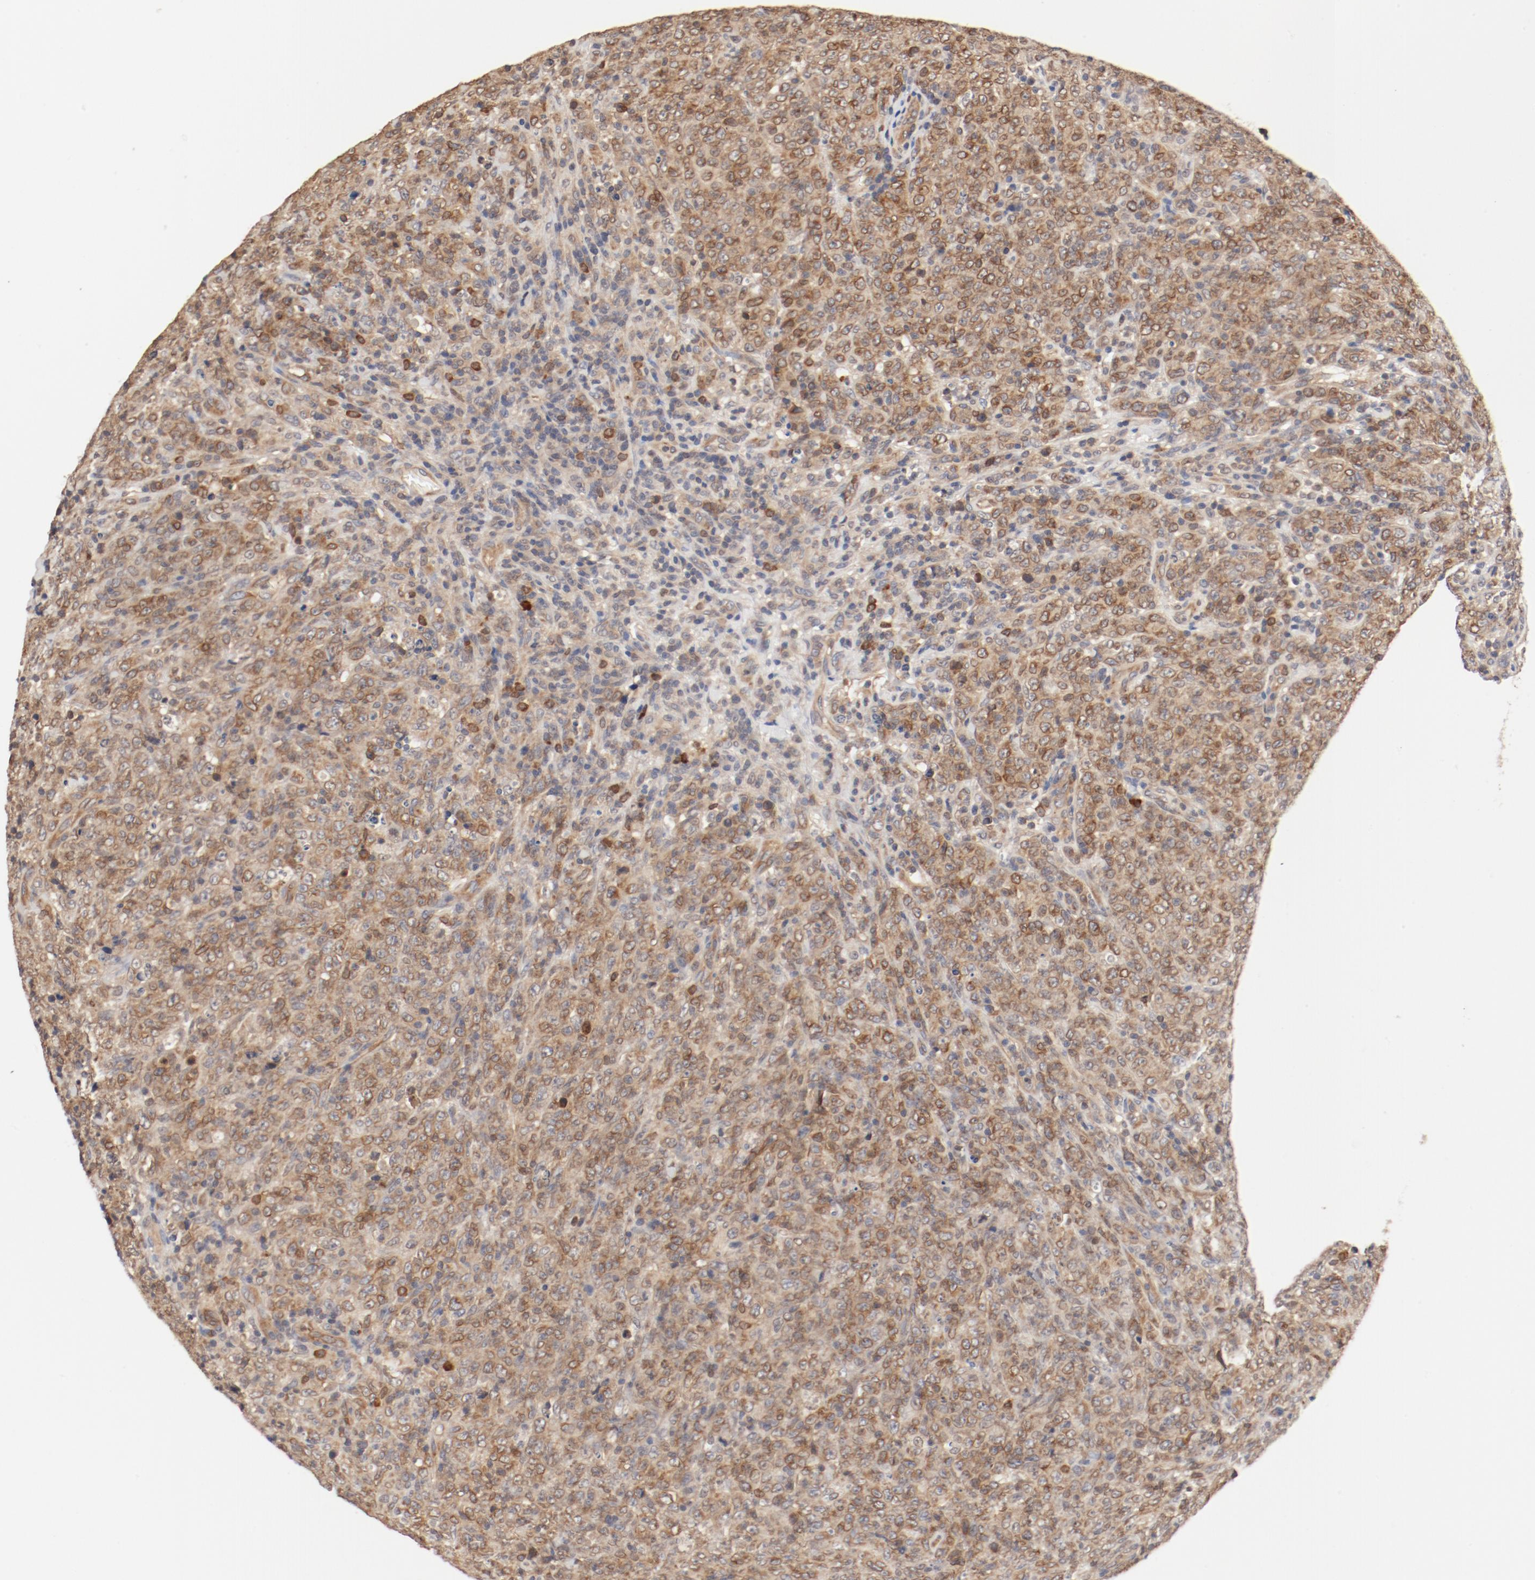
{"staining": {"intensity": "moderate", "quantity": "25%-75%", "location": "cytoplasmic/membranous,nuclear"}, "tissue": "lymphoma", "cell_type": "Tumor cells", "image_type": "cancer", "snomed": [{"axis": "morphology", "description": "Malignant lymphoma, non-Hodgkin's type, High grade"}, {"axis": "topography", "description": "Tonsil"}], "caption": "Immunohistochemical staining of human high-grade malignant lymphoma, non-Hodgkin's type shows medium levels of moderate cytoplasmic/membranous and nuclear positivity in about 25%-75% of tumor cells. The protein is shown in brown color, while the nuclei are stained blue.", "gene": "UBE2J1", "patient": {"sex": "female", "age": 36}}